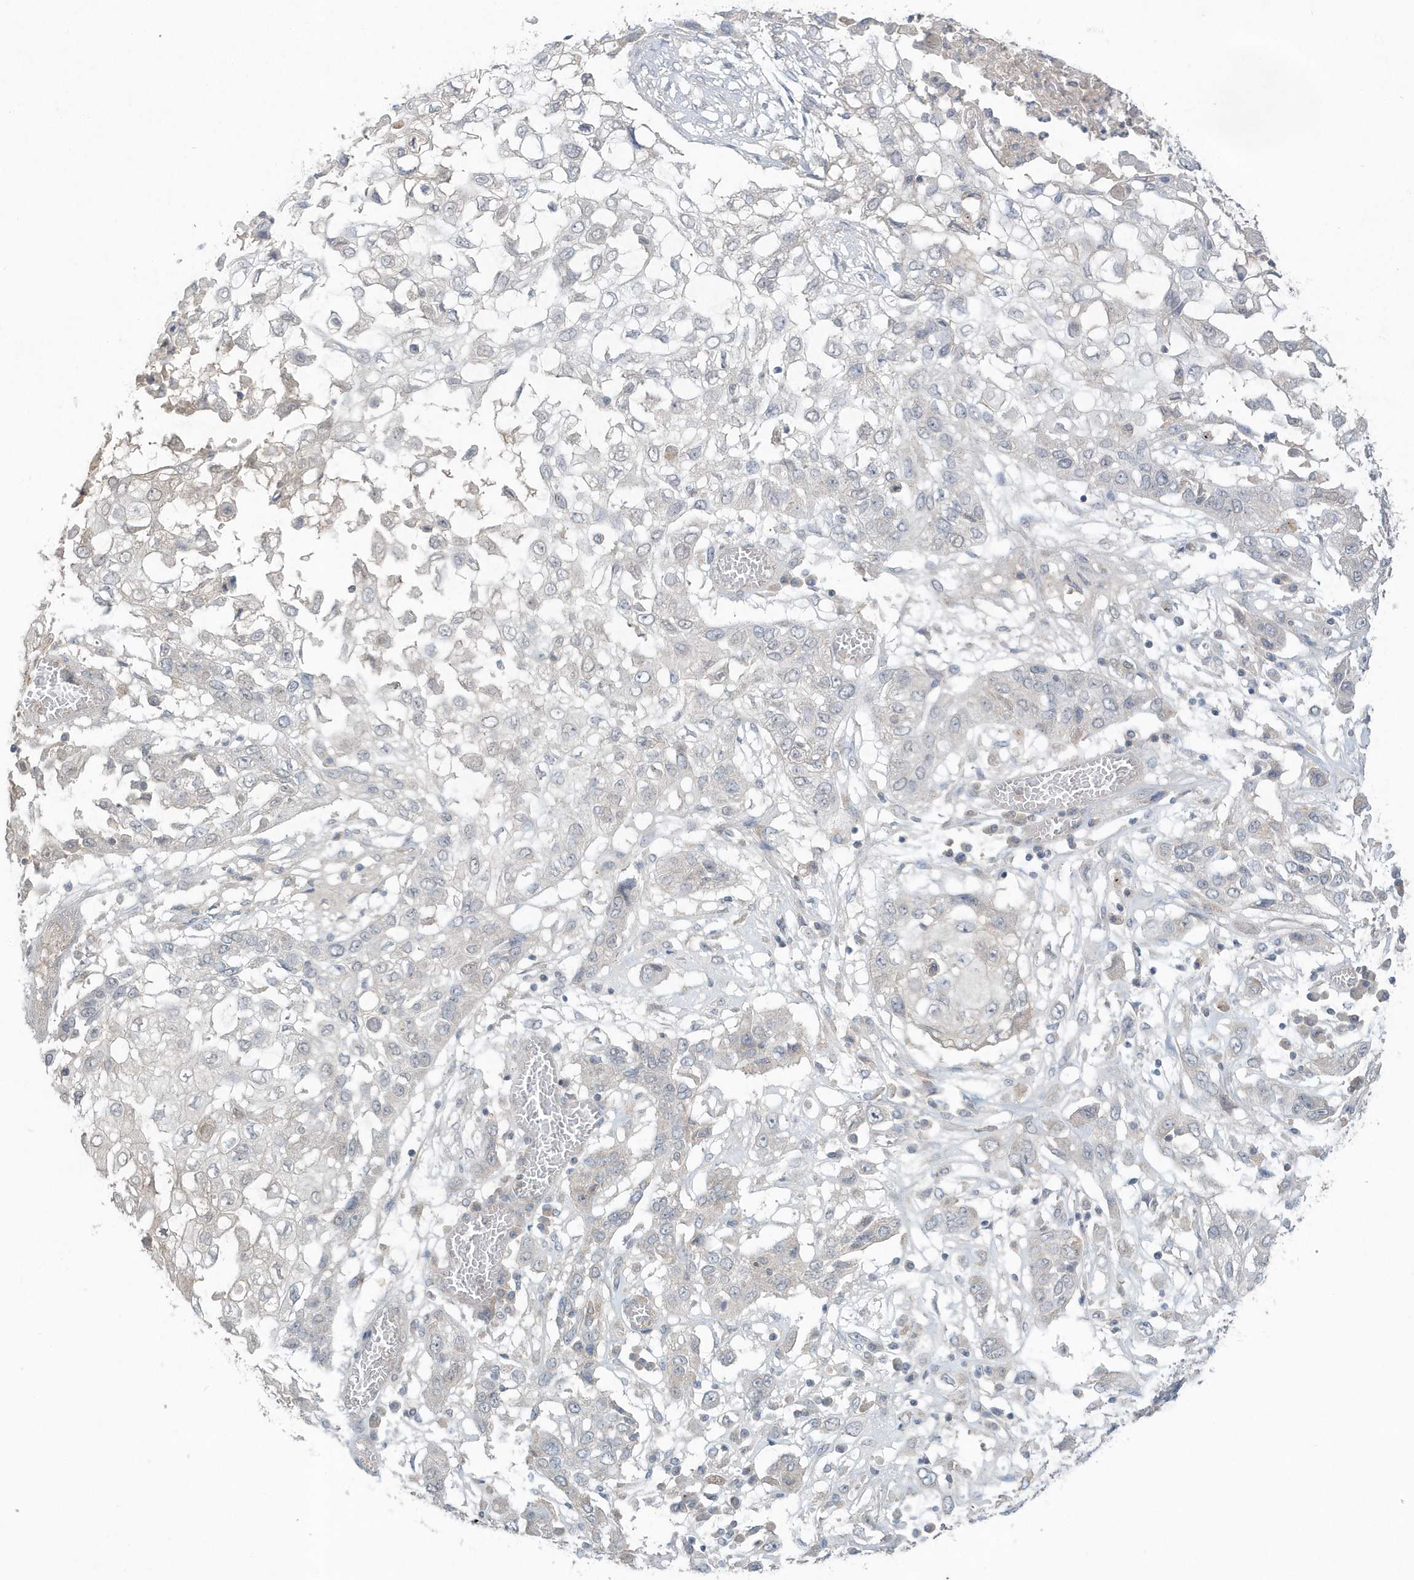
{"staining": {"intensity": "negative", "quantity": "none", "location": "none"}, "tissue": "lung cancer", "cell_type": "Tumor cells", "image_type": "cancer", "snomed": [{"axis": "morphology", "description": "Squamous cell carcinoma, NOS"}, {"axis": "topography", "description": "Lung"}], "caption": "Histopathology image shows no significant protein staining in tumor cells of lung cancer (squamous cell carcinoma).", "gene": "C1RL", "patient": {"sex": "male", "age": 71}}